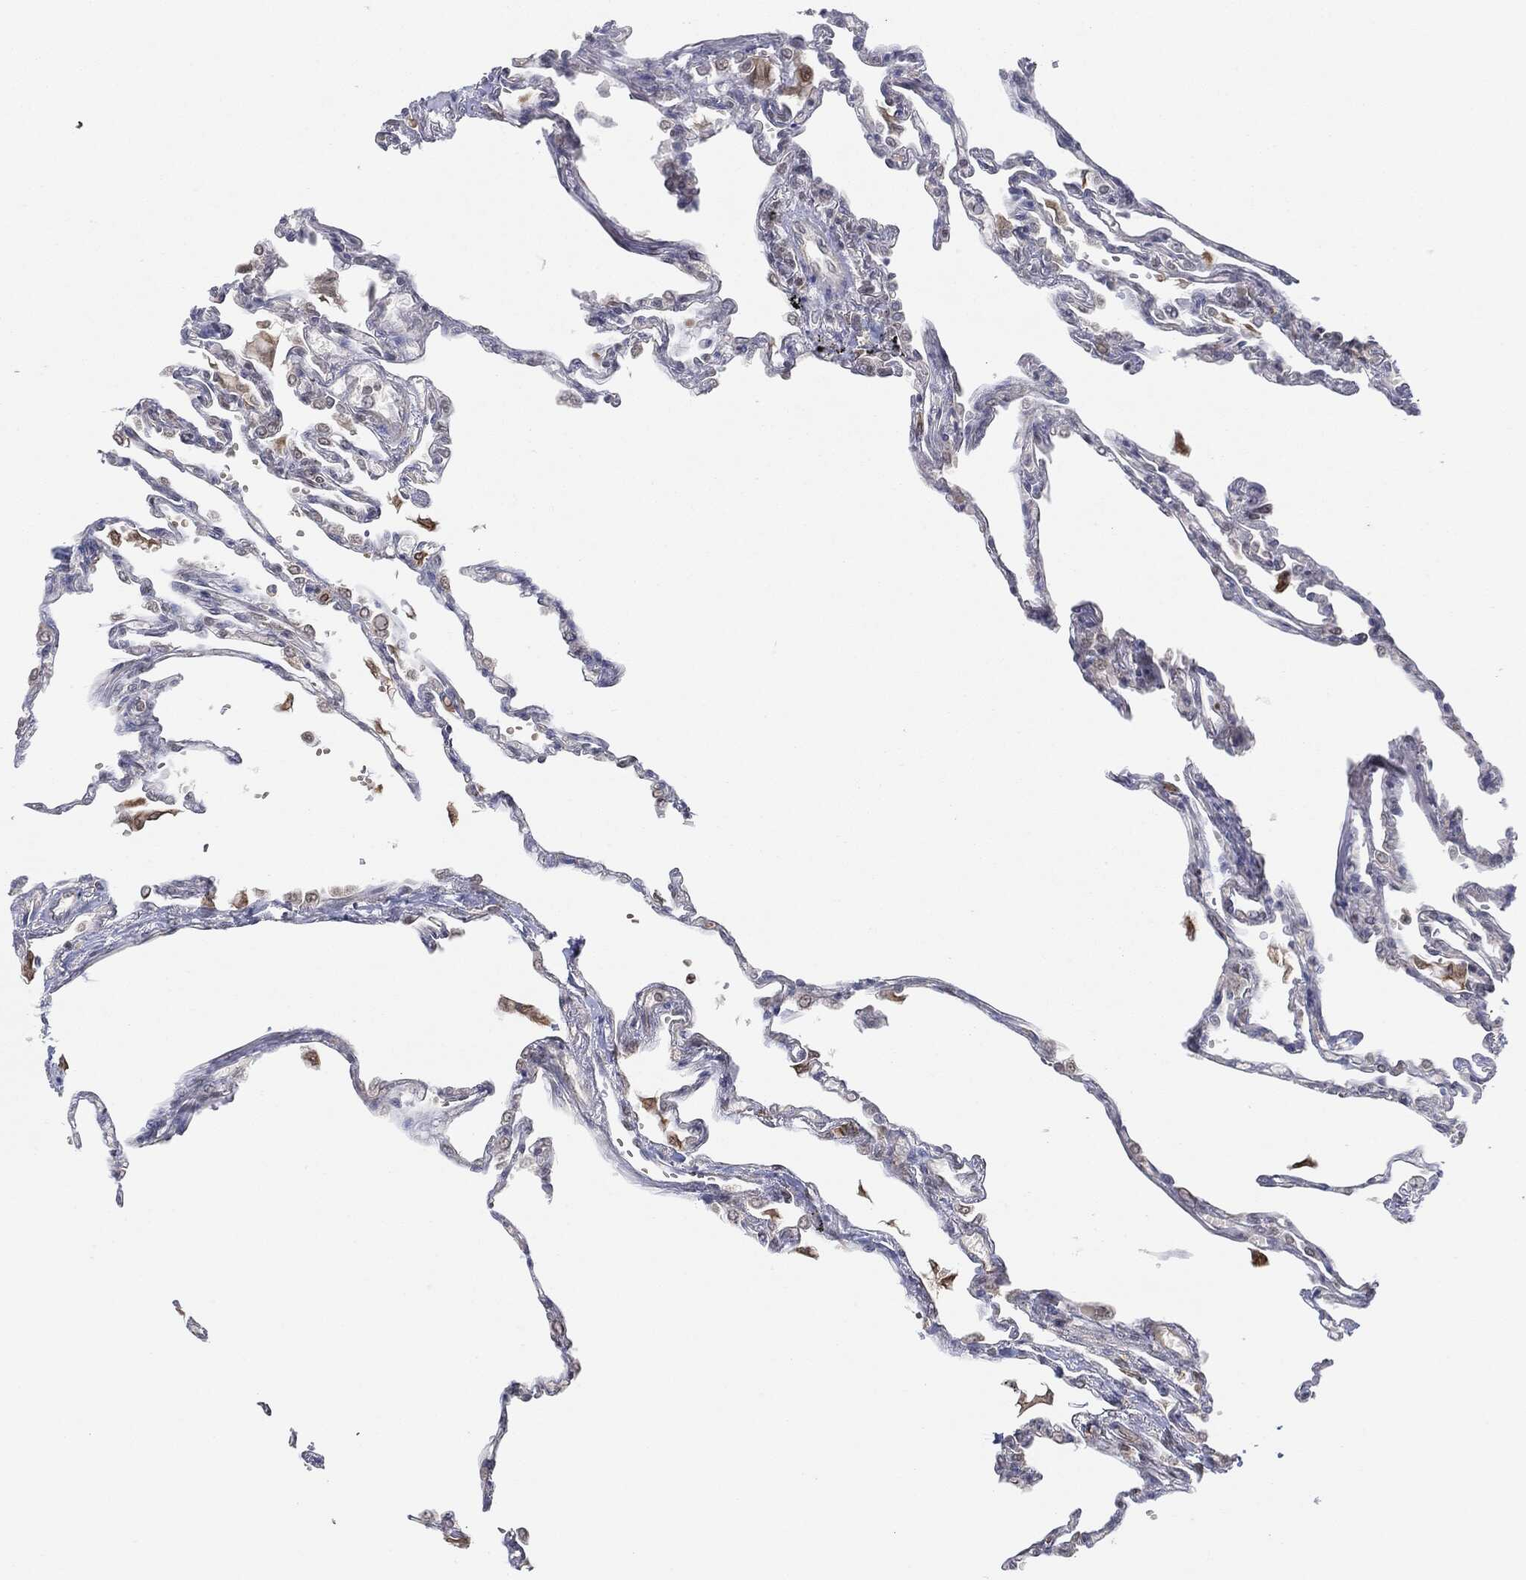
{"staining": {"intensity": "moderate", "quantity": "25%-75%", "location": "nuclear"}, "tissue": "lung", "cell_type": "Alveolar cells", "image_type": "normal", "snomed": [{"axis": "morphology", "description": "Normal tissue, NOS"}, {"axis": "topography", "description": "Lung"}], "caption": "IHC photomicrograph of unremarkable human lung stained for a protein (brown), which exhibits medium levels of moderate nuclear expression in approximately 25%-75% of alveolar cells.", "gene": "TP53RK", "patient": {"sex": "male", "age": 78}}